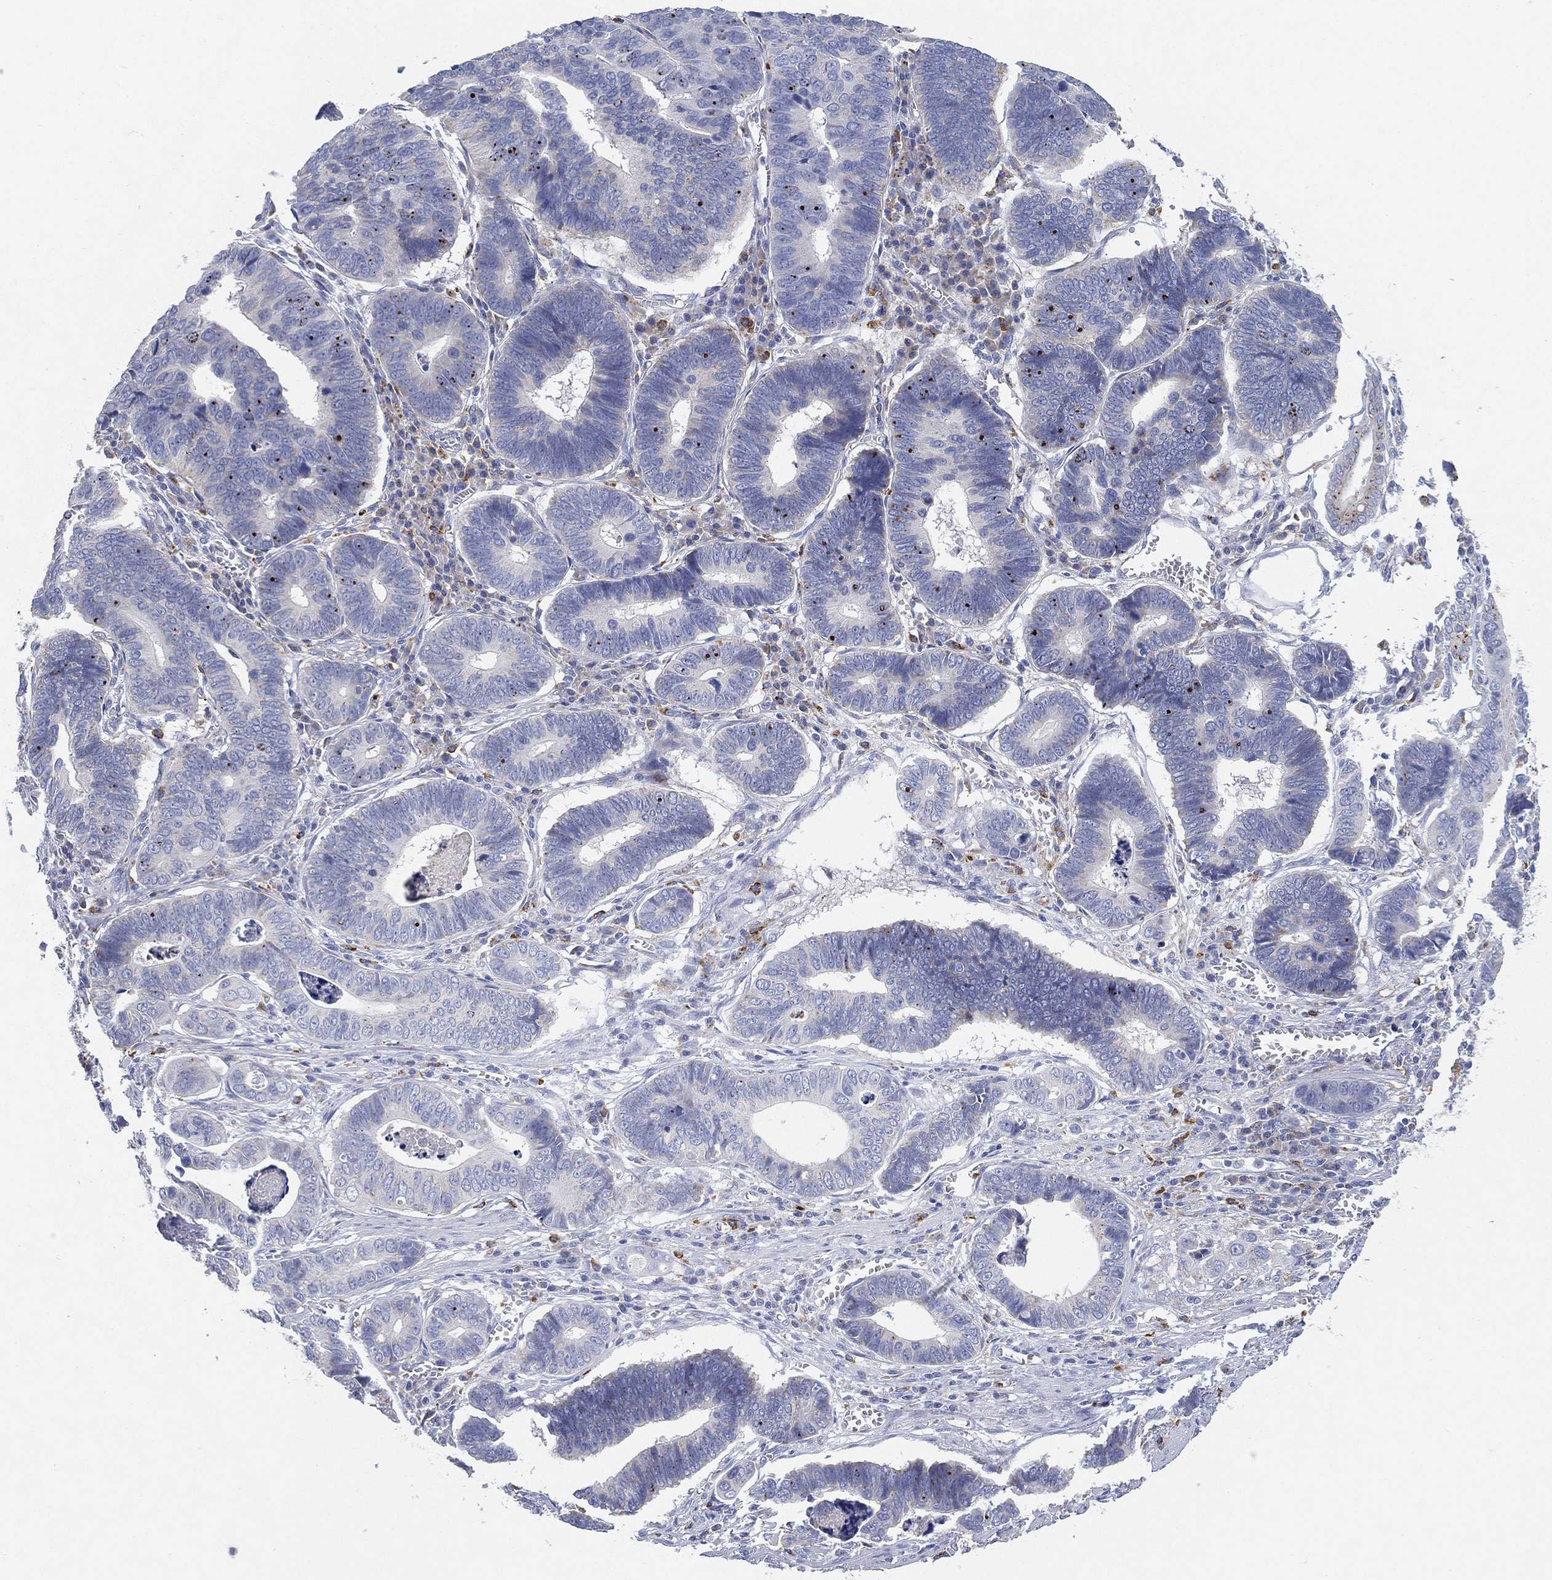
{"staining": {"intensity": "negative", "quantity": "none", "location": "none"}, "tissue": "stomach cancer", "cell_type": "Tumor cells", "image_type": "cancer", "snomed": [{"axis": "morphology", "description": "Adenocarcinoma, NOS"}, {"axis": "topography", "description": "Stomach"}], "caption": "There is no significant staining in tumor cells of stomach adenocarcinoma.", "gene": "GALNS", "patient": {"sex": "male", "age": 84}}